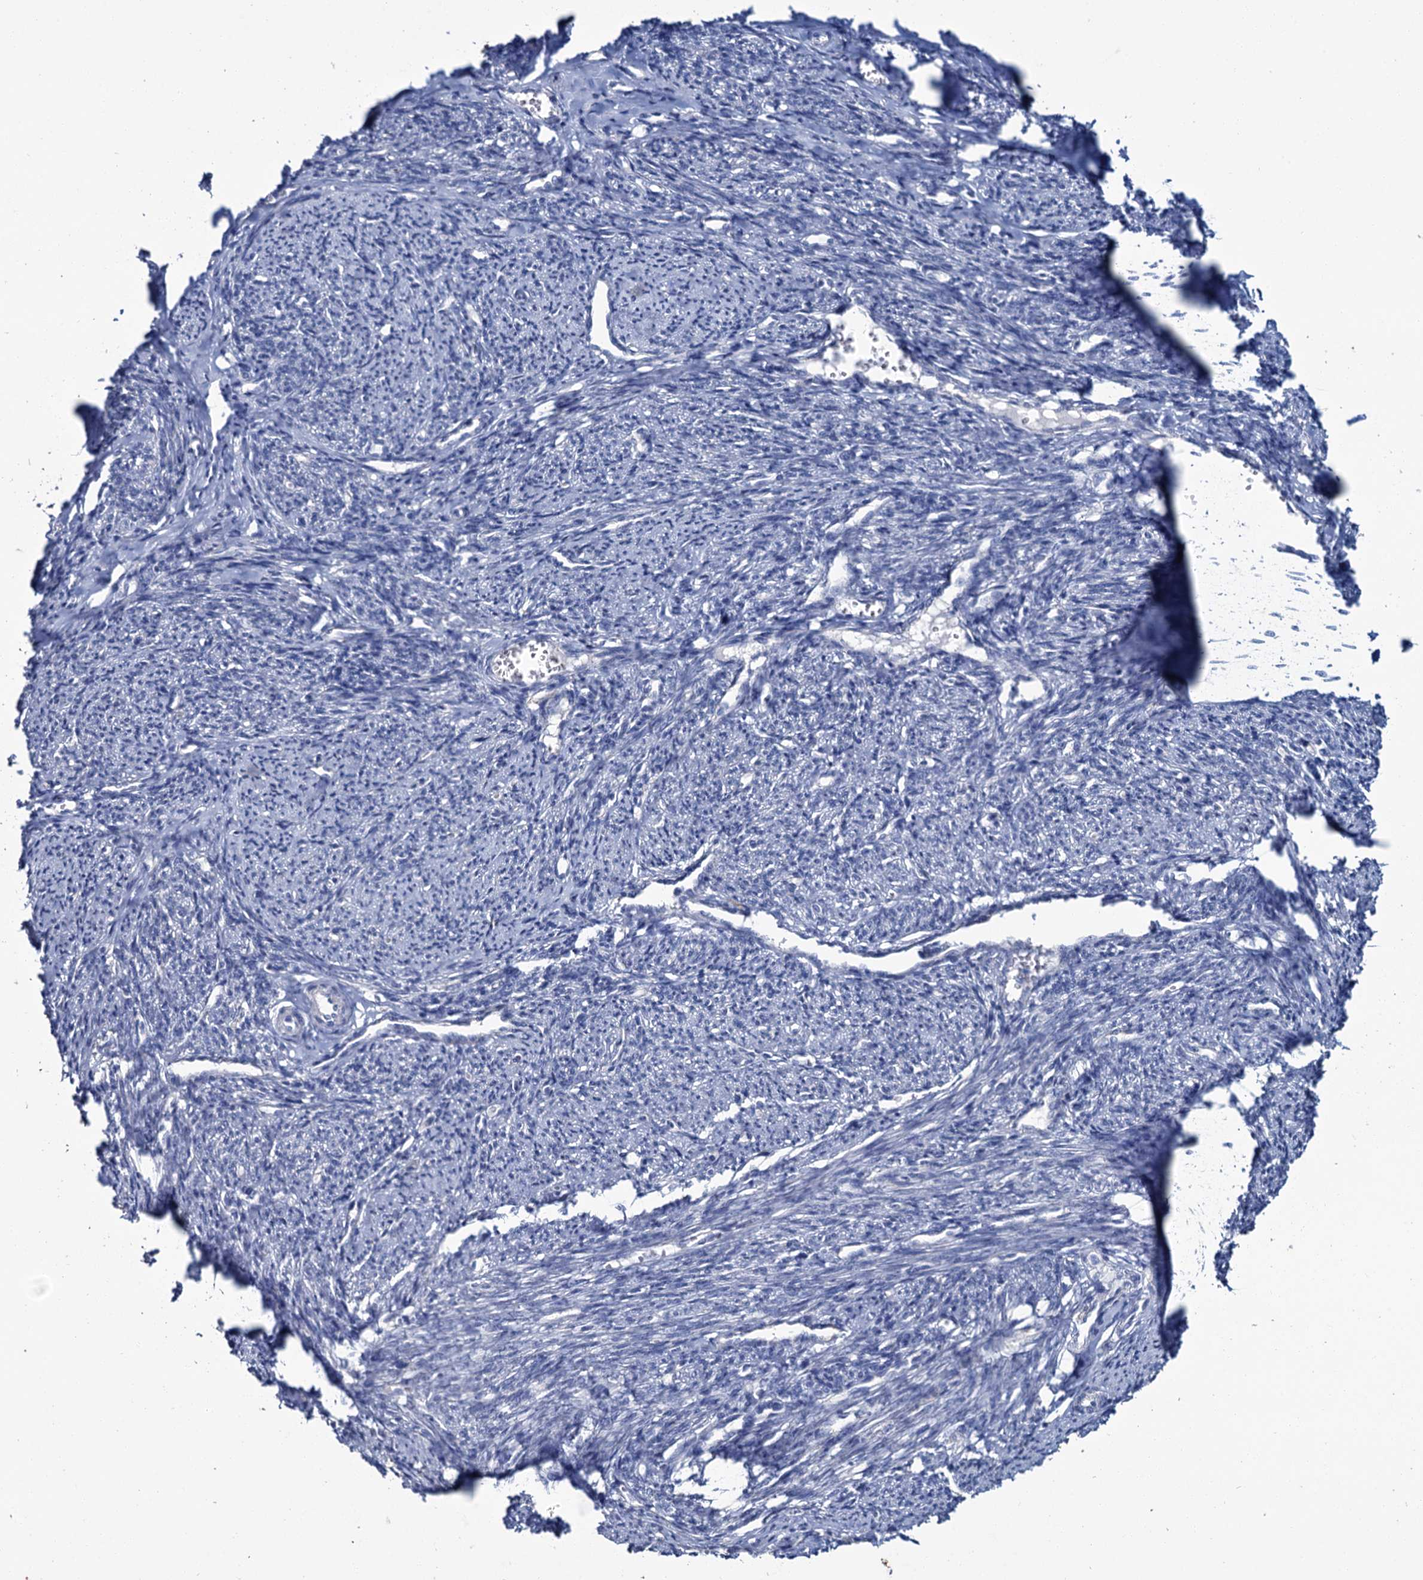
{"staining": {"intensity": "negative", "quantity": "none", "location": "none"}, "tissue": "smooth muscle", "cell_type": "Smooth muscle cells", "image_type": "normal", "snomed": [{"axis": "morphology", "description": "Normal tissue, NOS"}, {"axis": "topography", "description": "Smooth muscle"}, {"axis": "topography", "description": "Uterus"}], "caption": "Immunohistochemistry photomicrograph of benign smooth muscle: smooth muscle stained with DAB exhibits no significant protein positivity in smooth muscle cells. (Immunohistochemistry (ihc), brightfield microscopy, high magnification).", "gene": "SNCB", "patient": {"sex": "female", "age": 59}}